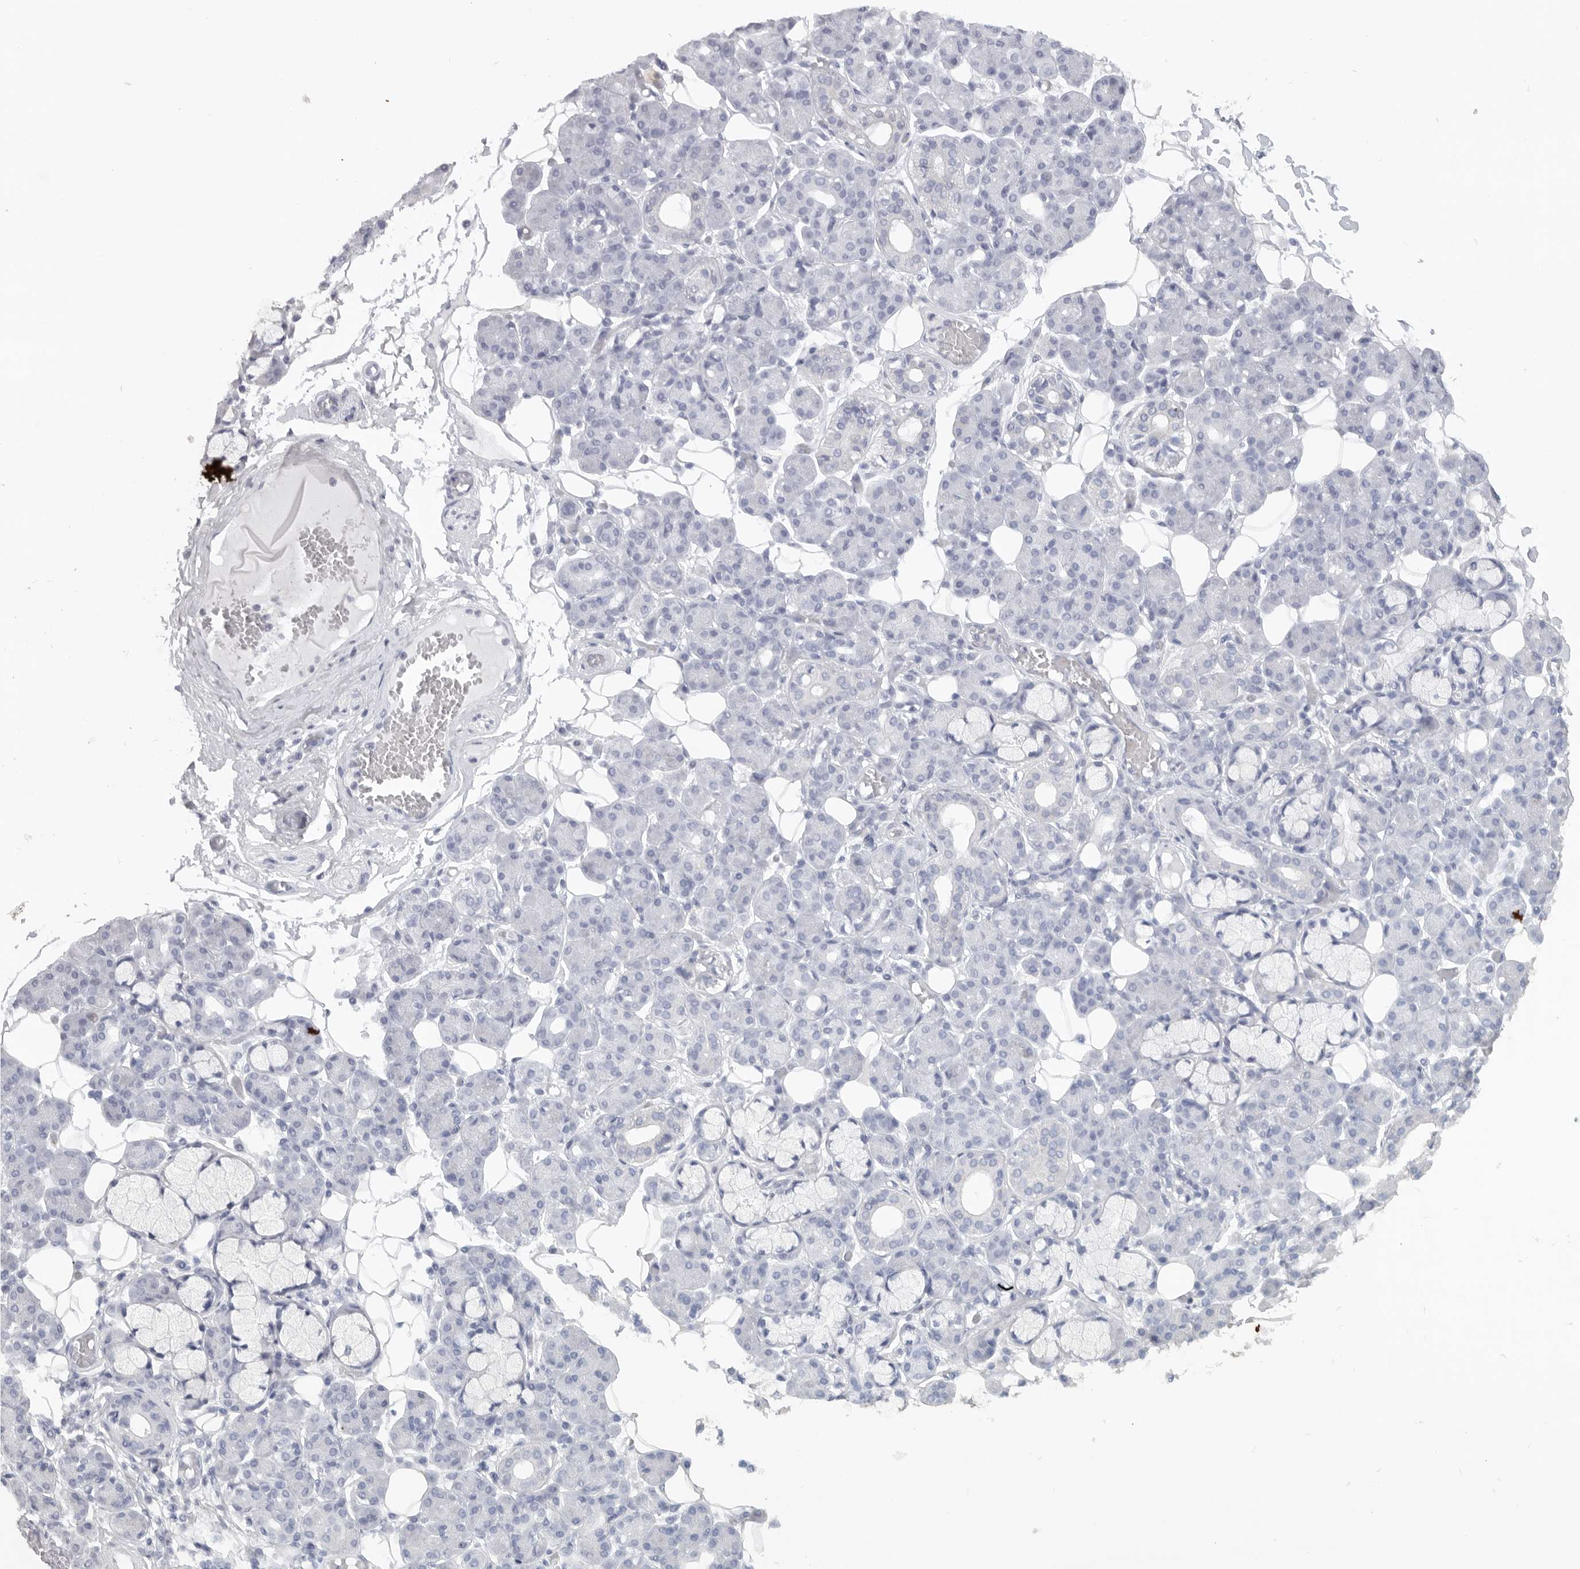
{"staining": {"intensity": "negative", "quantity": "none", "location": "none"}, "tissue": "salivary gland", "cell_type": "Glandular cells", "image_type": "normal", "snomed": [{"axis": "morphology", "description": "Normal tissue, NOS"}, {"axis": "topography", "description": "Salivary gland"}], "caption": "The photomicrograph shows no significant expression in glandular cells of salivary gland.", "gene": "TMEM69", "patient": {"sex": "male", "age": 63}}